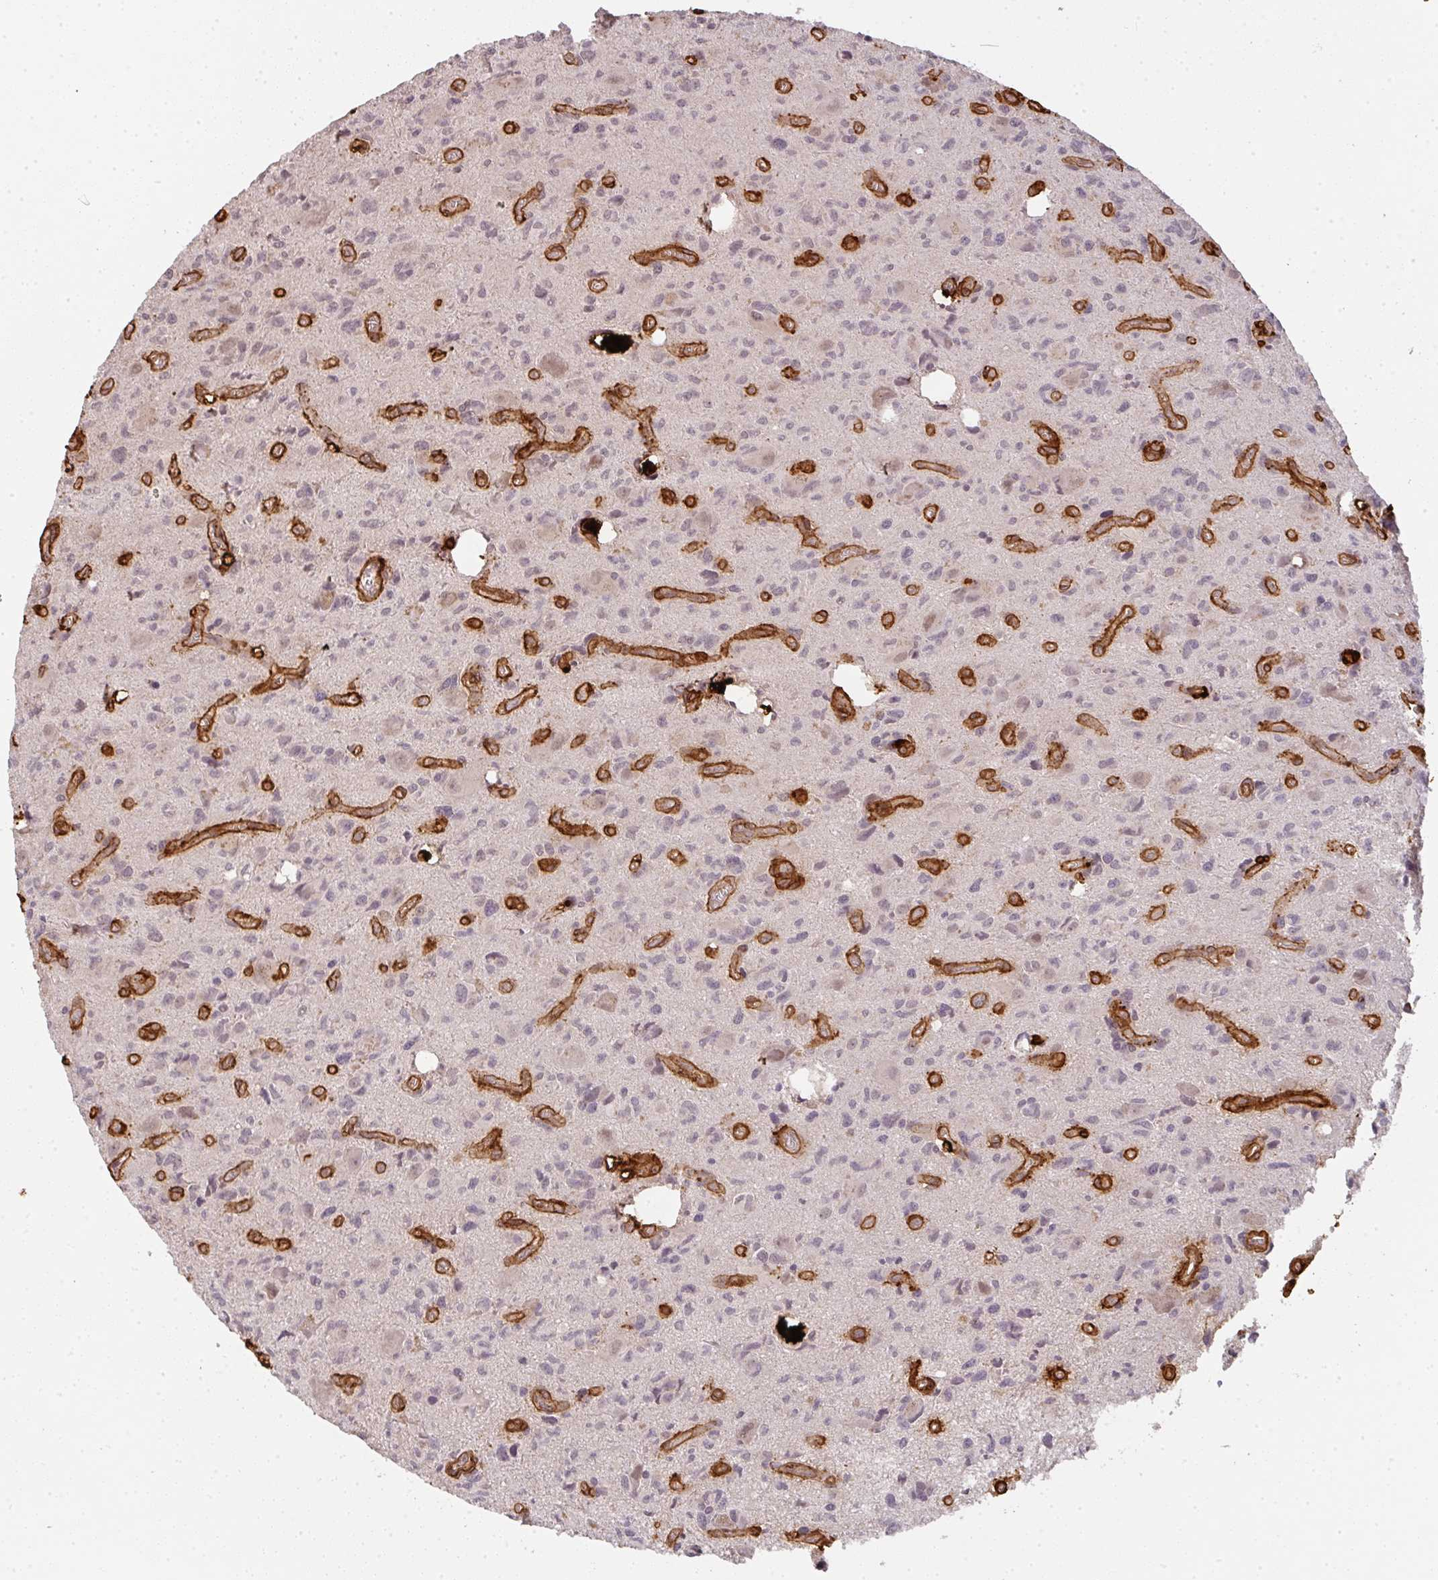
{"staining": {"intensity": "negative", "quantity": "none", "location": "none"}, "tissue": "glioma", "cell_type": "Tumor cells", "image_type": "cancer", "snomed": [{"axis": "morphology", "description": "Glioma, malignant, High grade"}, {"axis": "topography", "description": "Brain"}], "caption": "Tumor cells are negative for brown protein staining in glioma.", "gene": "COL3A1", "patient": {"sex": "male", "age": 76}}